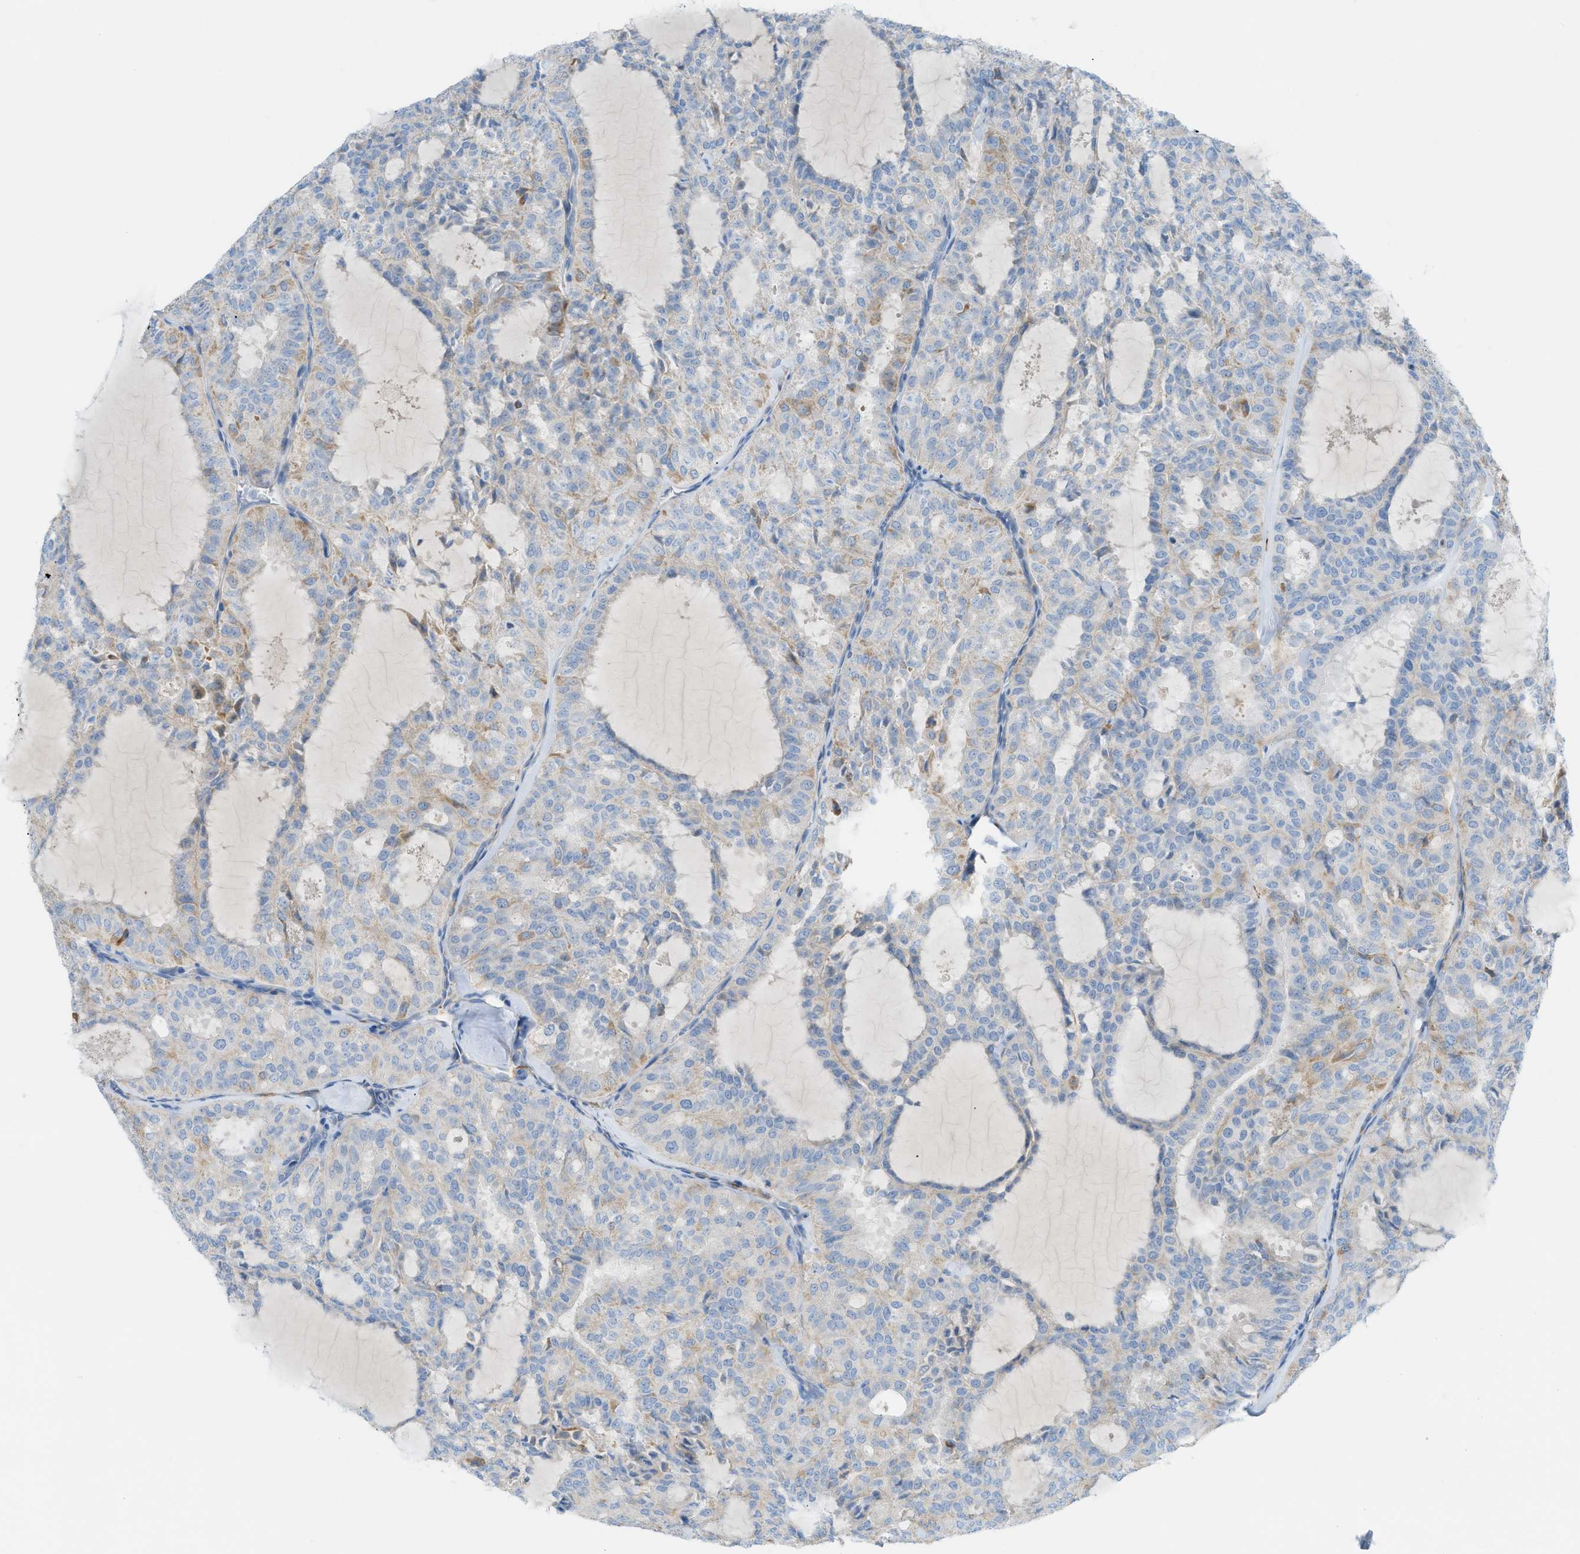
{"staining": {"intensity": "weak", "quantity": "25%-75%", "location": "cytoplasmic/membranous"}, "tissue": "thyroid cancer", "cell_type": "Tumor cells", "image_type": "cancer", "snomed": [{"axis": "morphology", "description": "Follicular adenoma carcinoma, NOS"}, {"axis": "topography", "description": "Thyroid gland"}], "caption": "Weak cytoplasmic/membranous positivity for a protein is appreciated in approximately 25%-75% of tumor cells of follicular adenoma carcinoma (thyroid) using IHC.", "gene": "MYH11", "patient": {"sex": "male", "age": 75}}